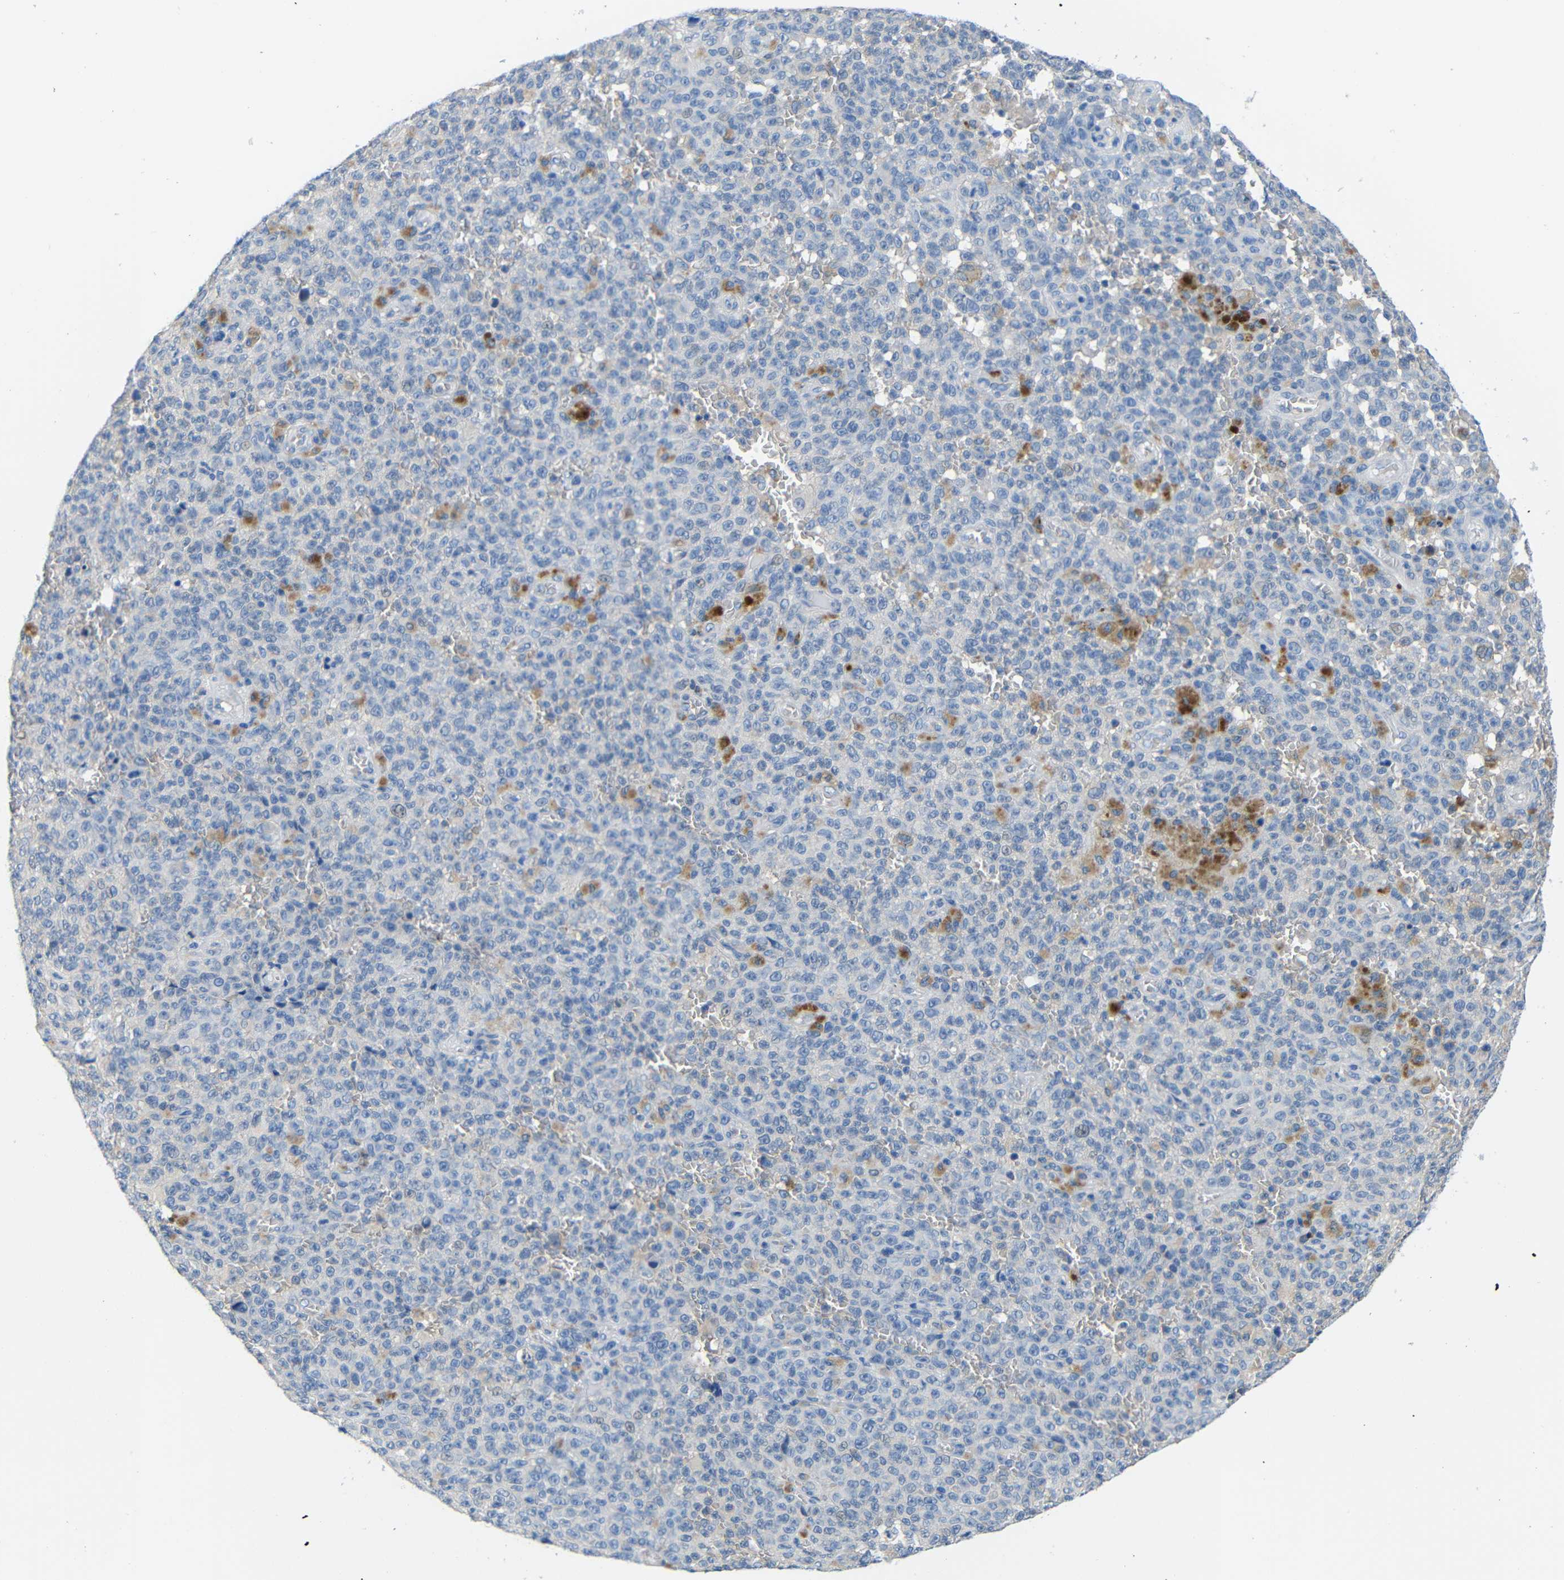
{"staining": {"intensity": "negative", "quantity": "none", "location": "none"}, "tissue": "melanoma", "cell_type": "Tumor cells", "image_type": "cancer", "snomed": [{"axis": "morphology", "description": "Malignant melanoma, NOS"}, {"axis": "topography", "description": "Skin"}], "caption": "Malignant melanoma was stained to show a protein in brown. There is no significant expression in tumor cells.", "gene": "NEGR1", "patient": {"sex": "female", "age": 82}}